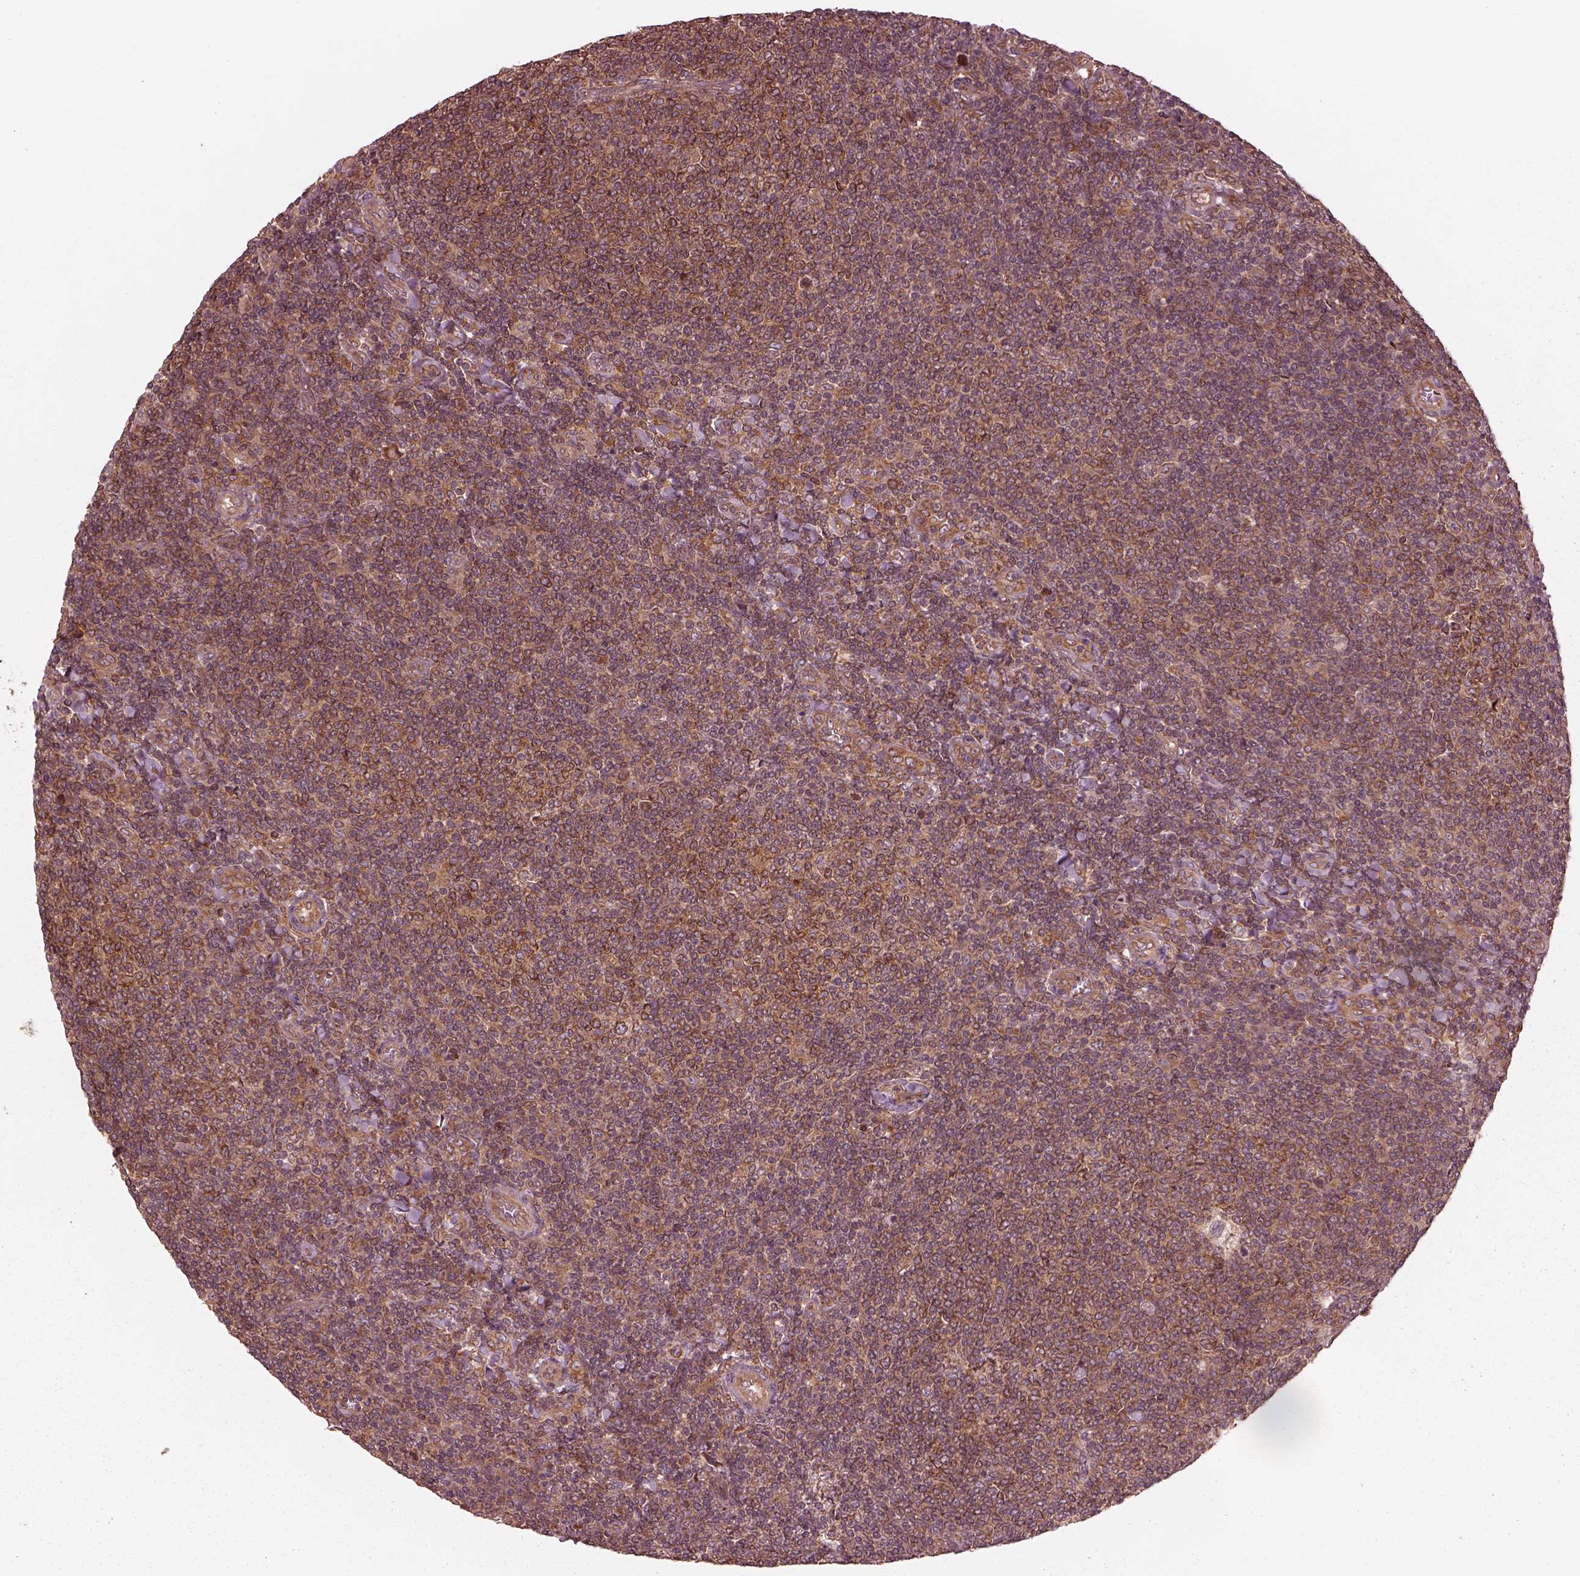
{"staining": {"intensity": "moderate", "quantity": "25%-75%", "location": "cytoplasmic/membranous"}, "tissue": "lymphoma", "cell_type": "Tumor cells", "image_type": "cancer", "snomed": [{"axis": "morphology", "description": "Malignant lymphoma, non-Hodgkin's type, Low grade"}, {"axis": "topography", "description": "Lymph node"}], "caption": "Immunohistochemistry (IHC) micrograph of human lymphoma stained for a protein (brown), which demonstrates medium levels of moderate cytoplasmic/membranous expression in approximately 25%-75% of tumor cells.", "gene": "PIK3R2", "patient": {"sex": "male", "age": 52}}